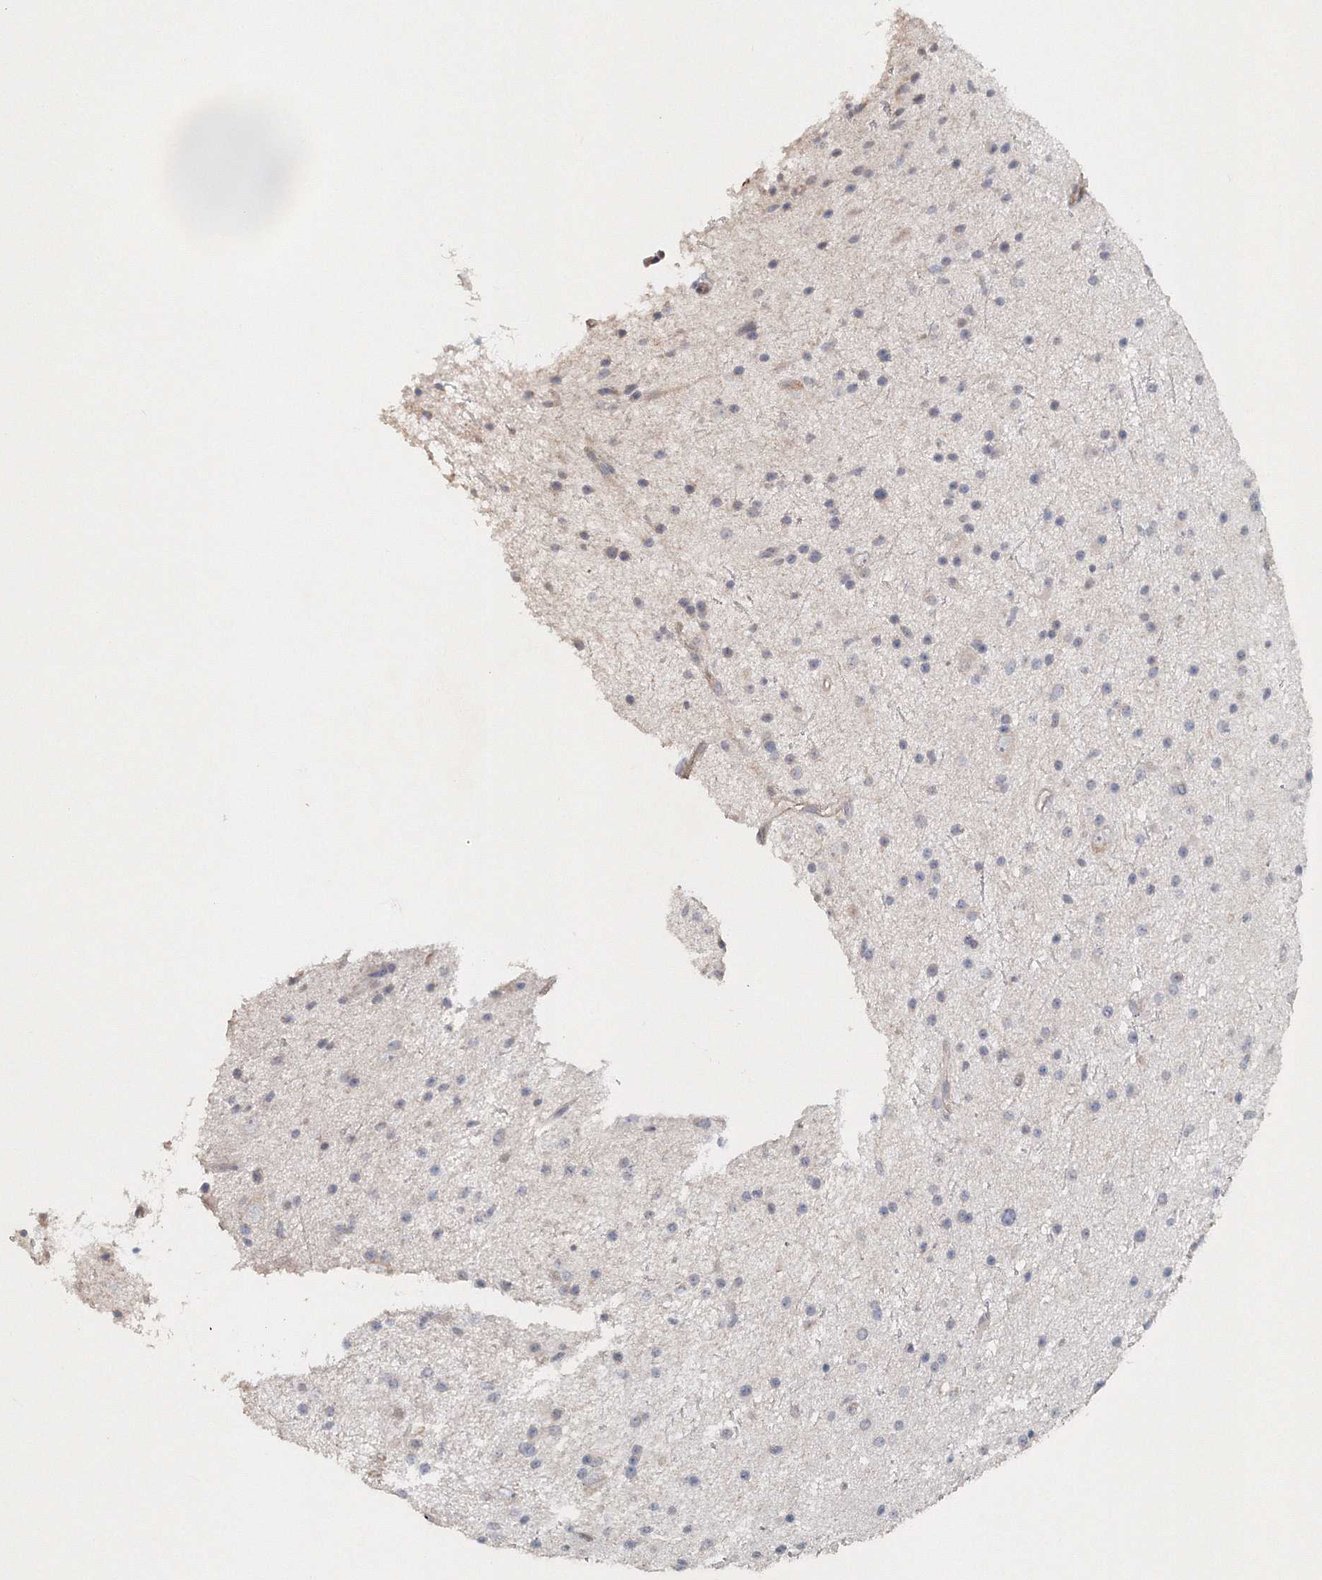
{"staining": {"intensity": "negative", "quantity": "none", "location": "none"}, "tissue": "glioma", "cell_type": "Tumor cells", "image_type": "cancer", "snomed": [{"axis": "morphology", "description": "Glioma, malignant, Low grade"}, {"axis": "topography", "description": "Cerebral cortex"}], "caption": "Tumor cells show no significant protein expression in glioma.", "gene": "NALF2", "patient": {"sex": "female", "age": 39}}